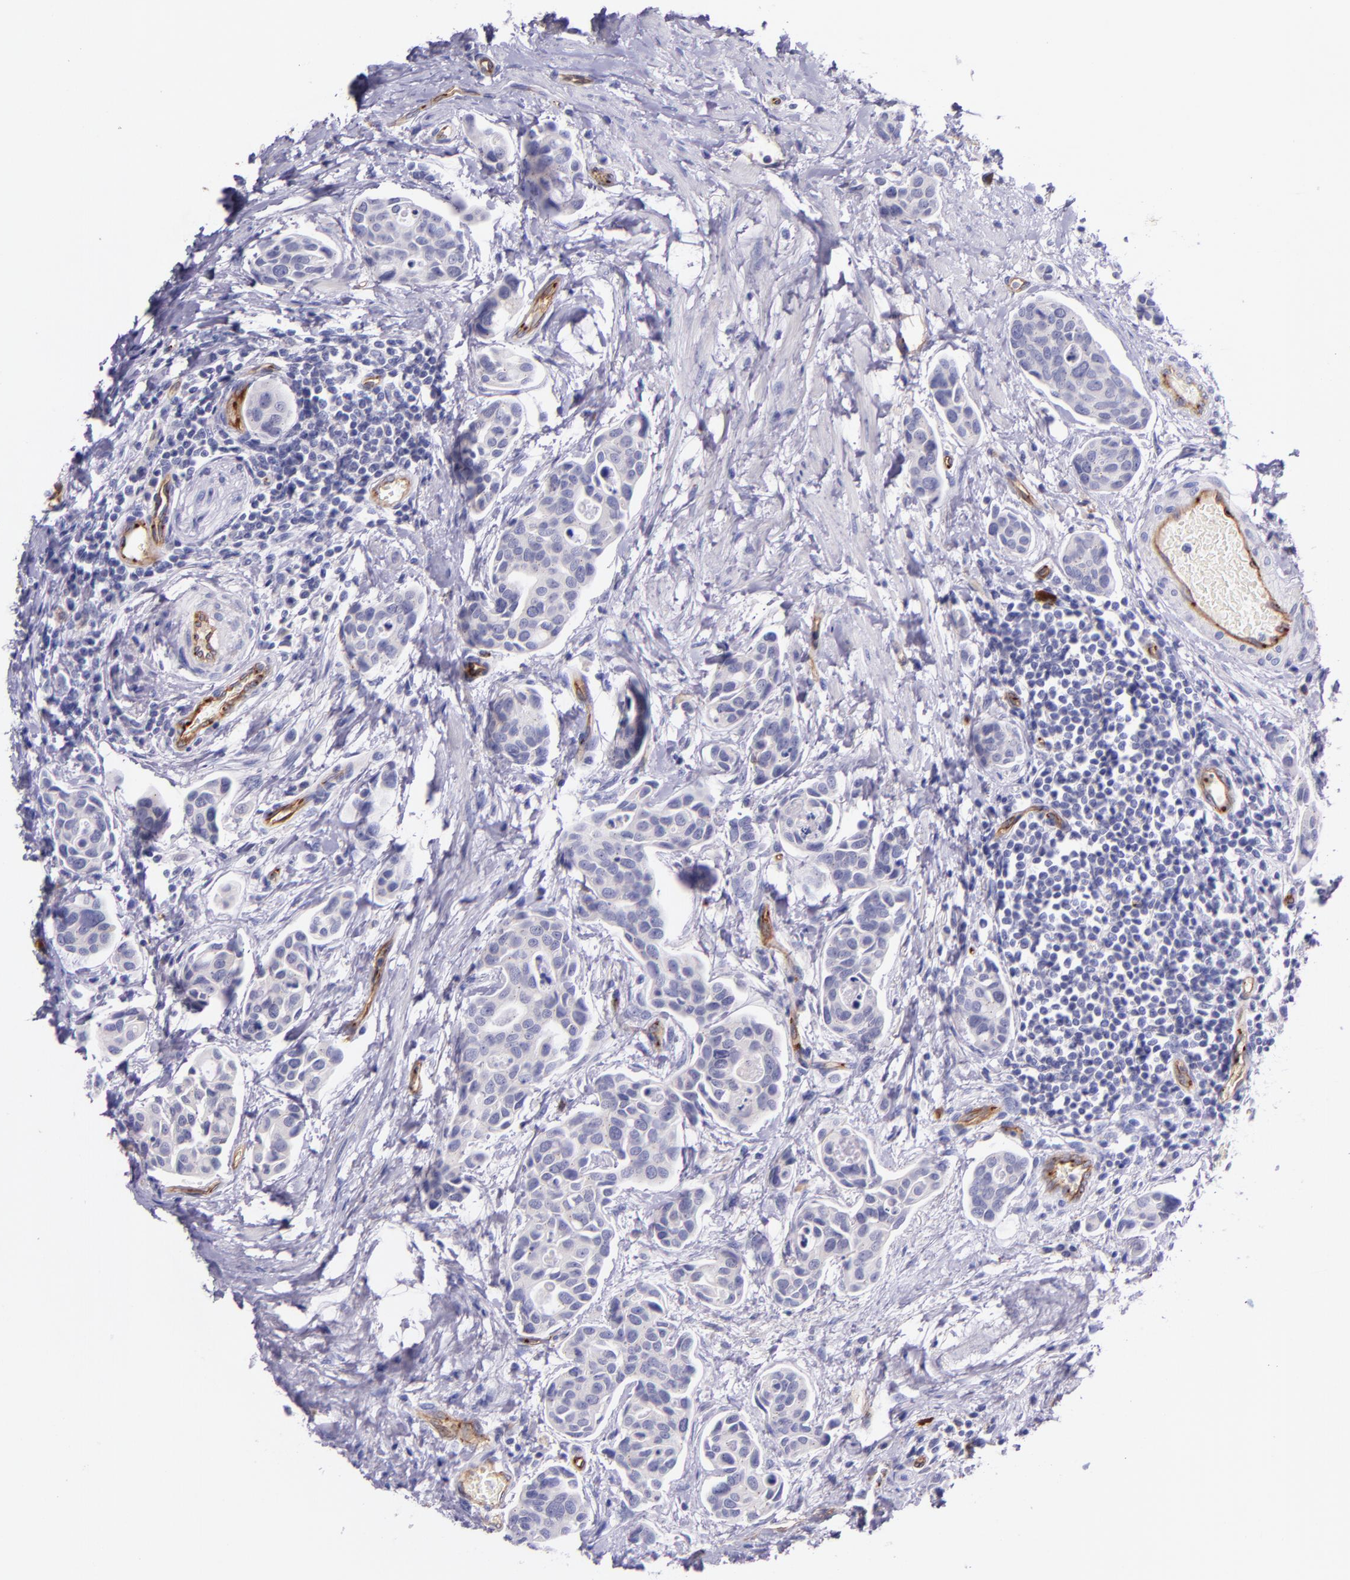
{"staining": {"intensity": "negative", "quantity": "none", "location": "none"}, "tissue": "urothelial cancer", "cell_type": "Tumor cells", "image_type": "cancer", "snomed": [{"axis": "morphology", "description": "Urothelial carcinoma, High grade"}, {"axis": "topography", "description": "Urinary bladder"}], "caption": "Human urothelial cancer stained for a protein using IHC shows no expression in tumor cells.", "gene": "NOS3", "patient": {"sex": "male", "age": 78}}